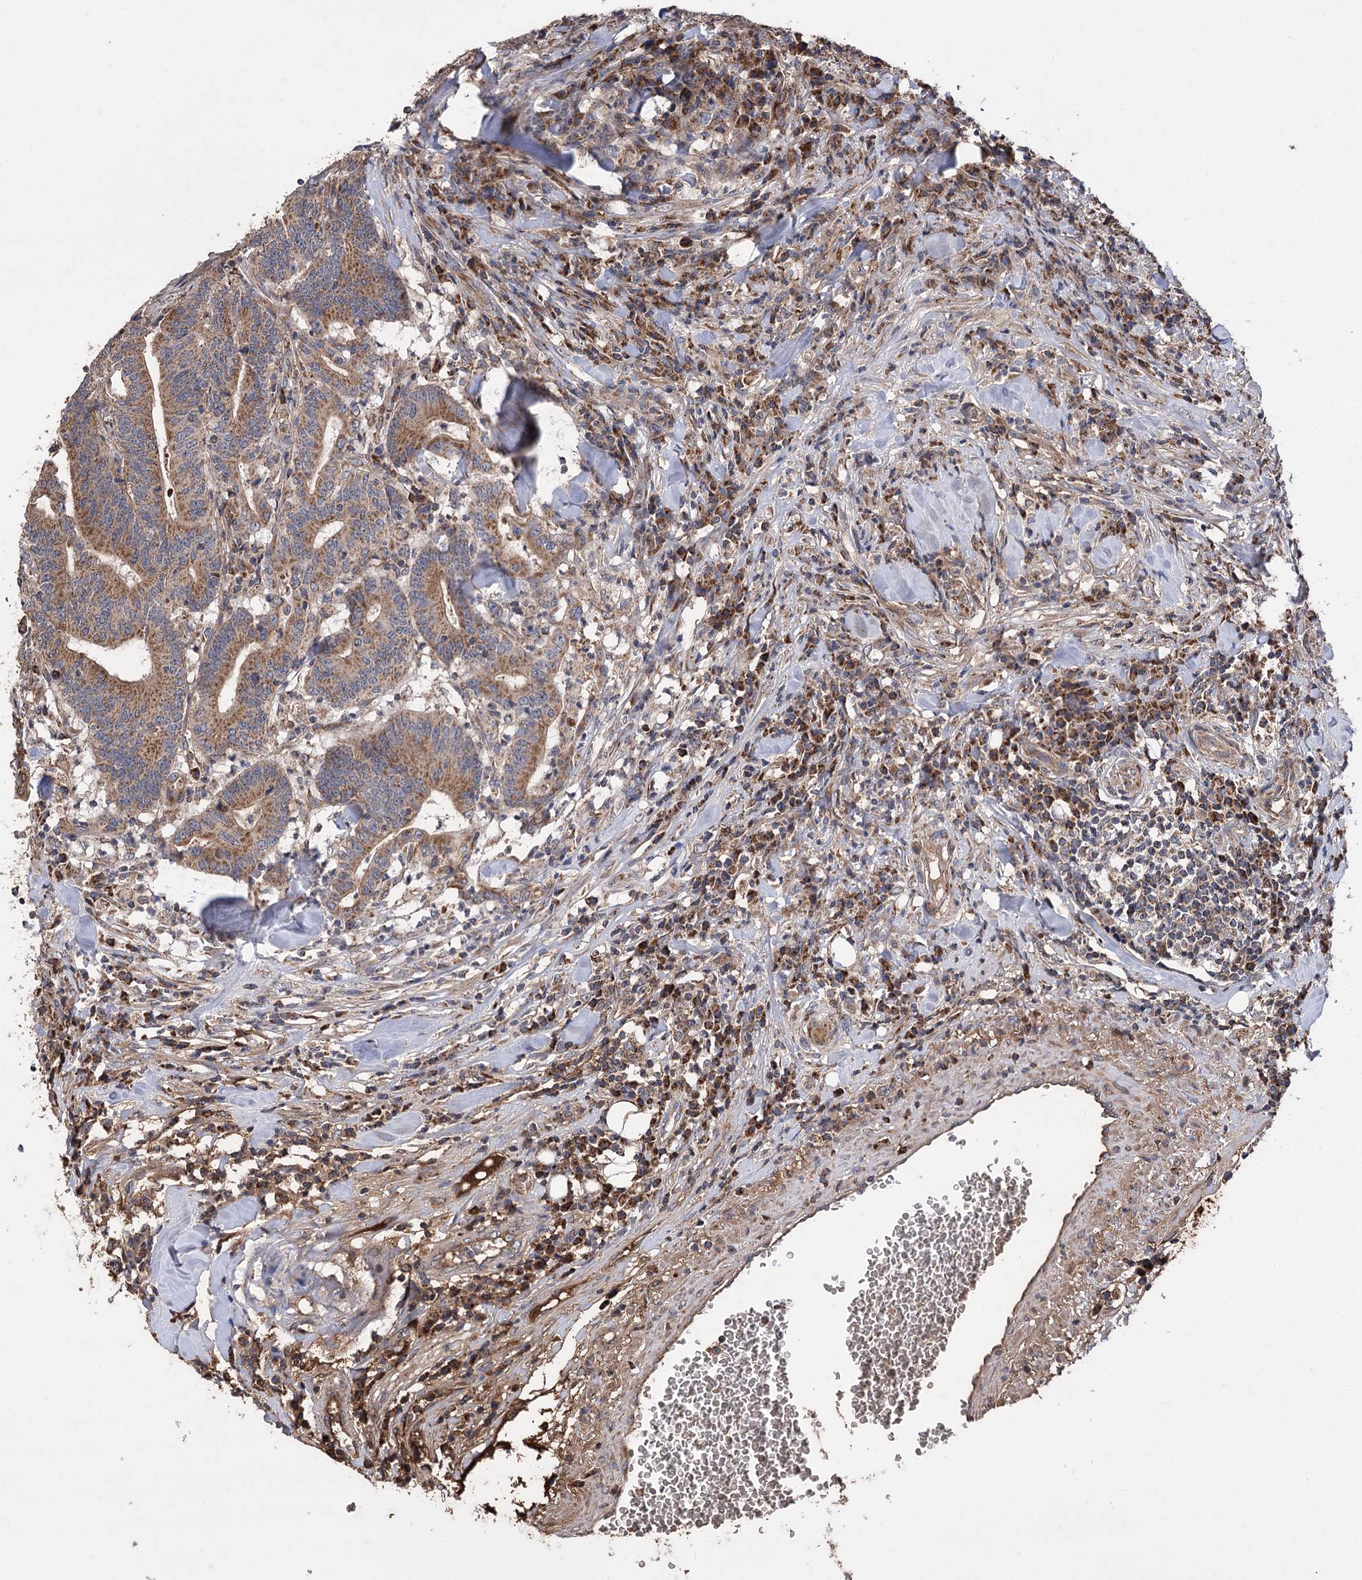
{"staining": {"intensity": "strong", "quantity": ">75%", "location": "cytoplasmic/membranous"}, "tissue": "colorectal cancer", "cell_type": "Tumor cells", "image_type": "cancer", "snomed": [{"axis": "morphology", "description": "Adenocarcinoma, NOS"}, {"axis": "topography", "description": "Colon"}], "caption": "IHC micrograph of neoplastic tissue: human colorectal cancer stained using immunohistochemistry (IHC) displays high levels of strong protein expression localized specifically in the cytoplasmic/membranous of tumor cells, appearing as a cytoplasmic/membranous brown color.", "gene": "RASSF3", "patient": {"sex": "female", "age": 66}}